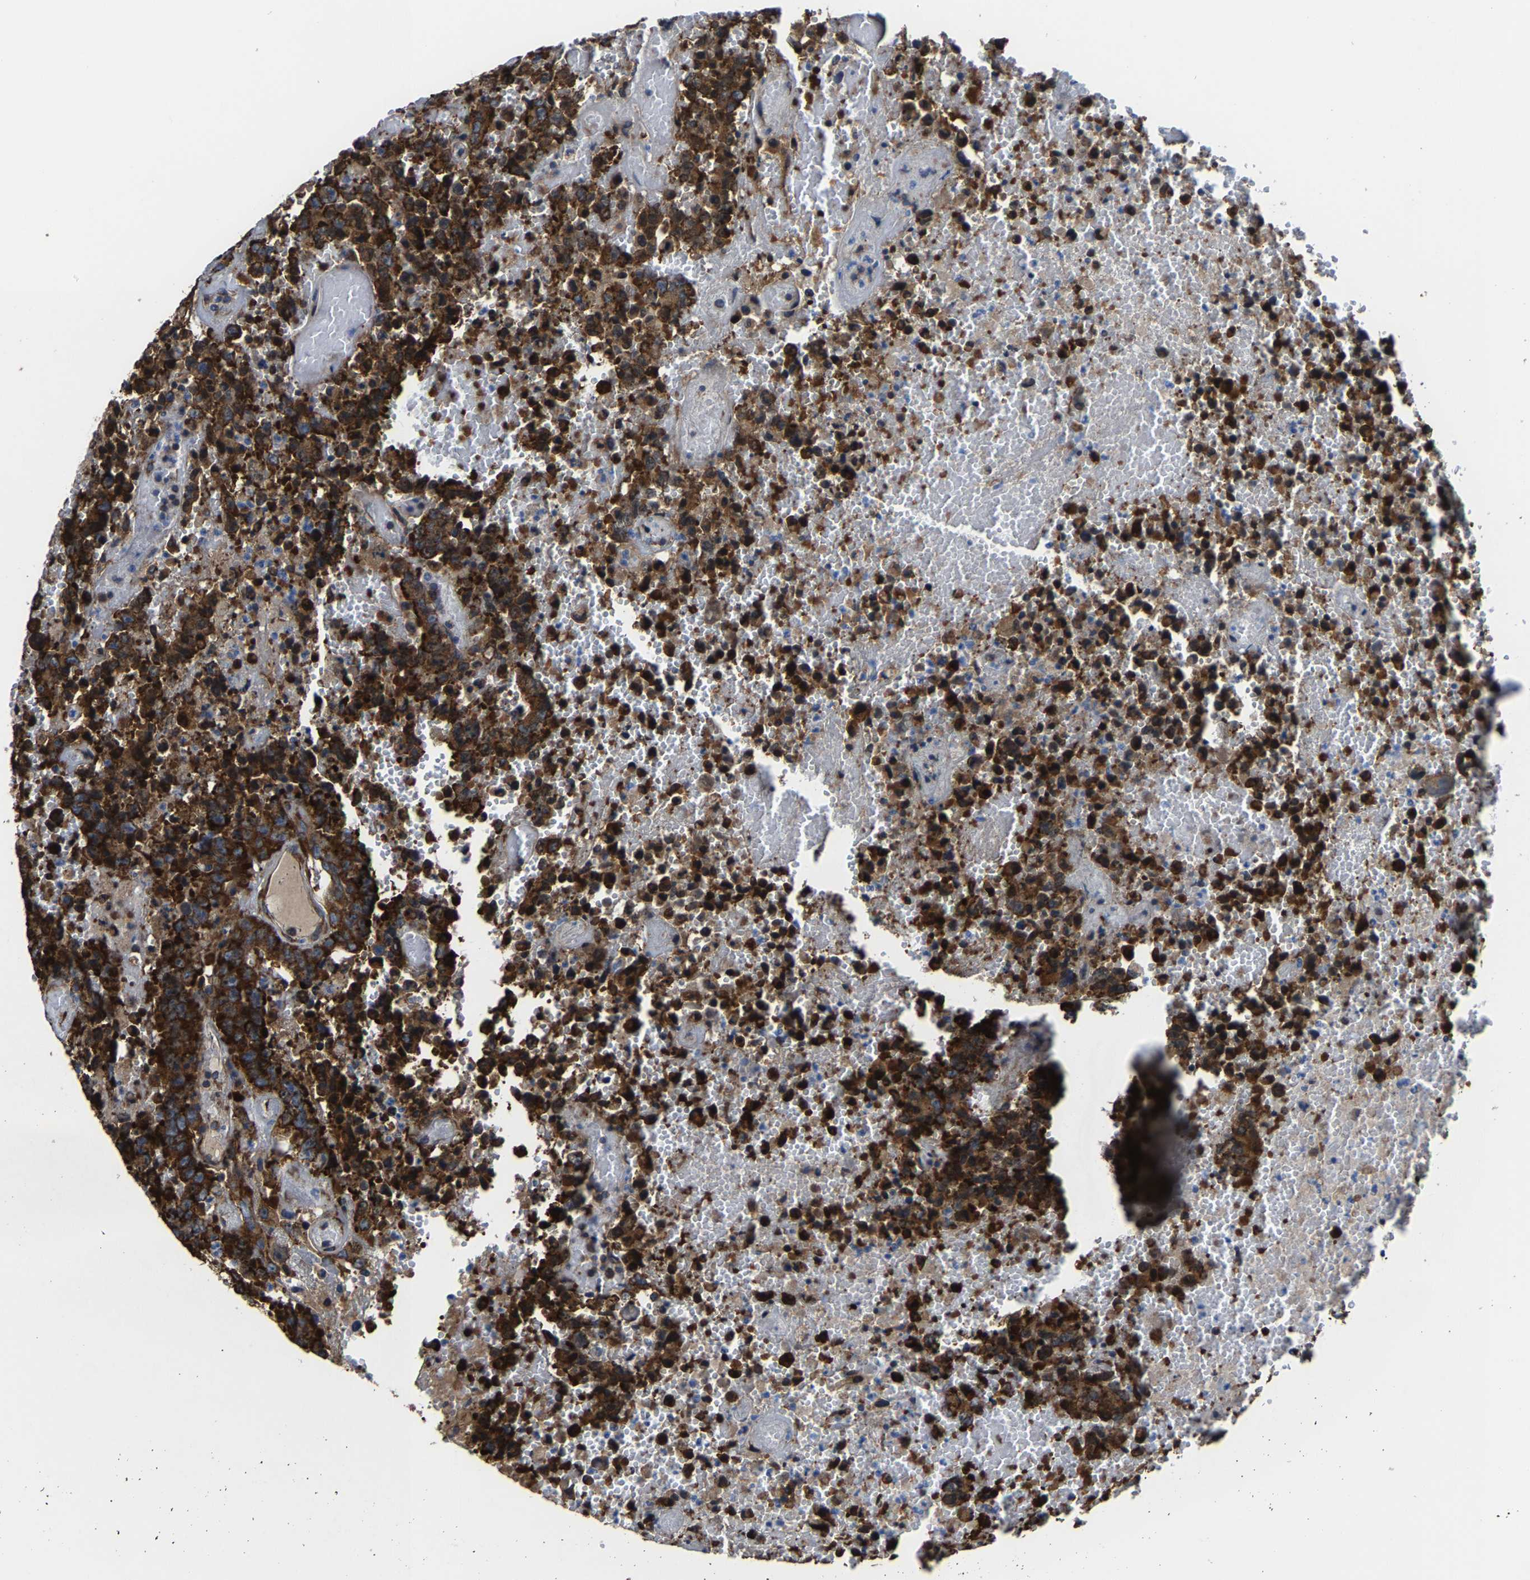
{"staining": {"intensity": "strong", "quantity": ">75%", "location": "cytoplasmic/membranous"}, "tissue": "testis cancer", "cell_type": "Tumor cells", "image_type": "cancer", "snomed": [{"axis": "morphology", "description": "Carcinoma, Embryonal, NOS"}, {"axis": "topography", "description": "Testis"}], "caption": "High-power microscopy captured an immunohistochemistry (IHC) photomicrograph of testis cancer (embryonal carcinoma), revealing strong cytoplasmic/membranous positivity in approximately >75% of tumor cells. Using DAB (brown) and hematoxylin (blue) stains, captured at high magnification using brightfield microscopy.", "gene": "G3BP2", "patient": {"sex": "male", "age": 25}}